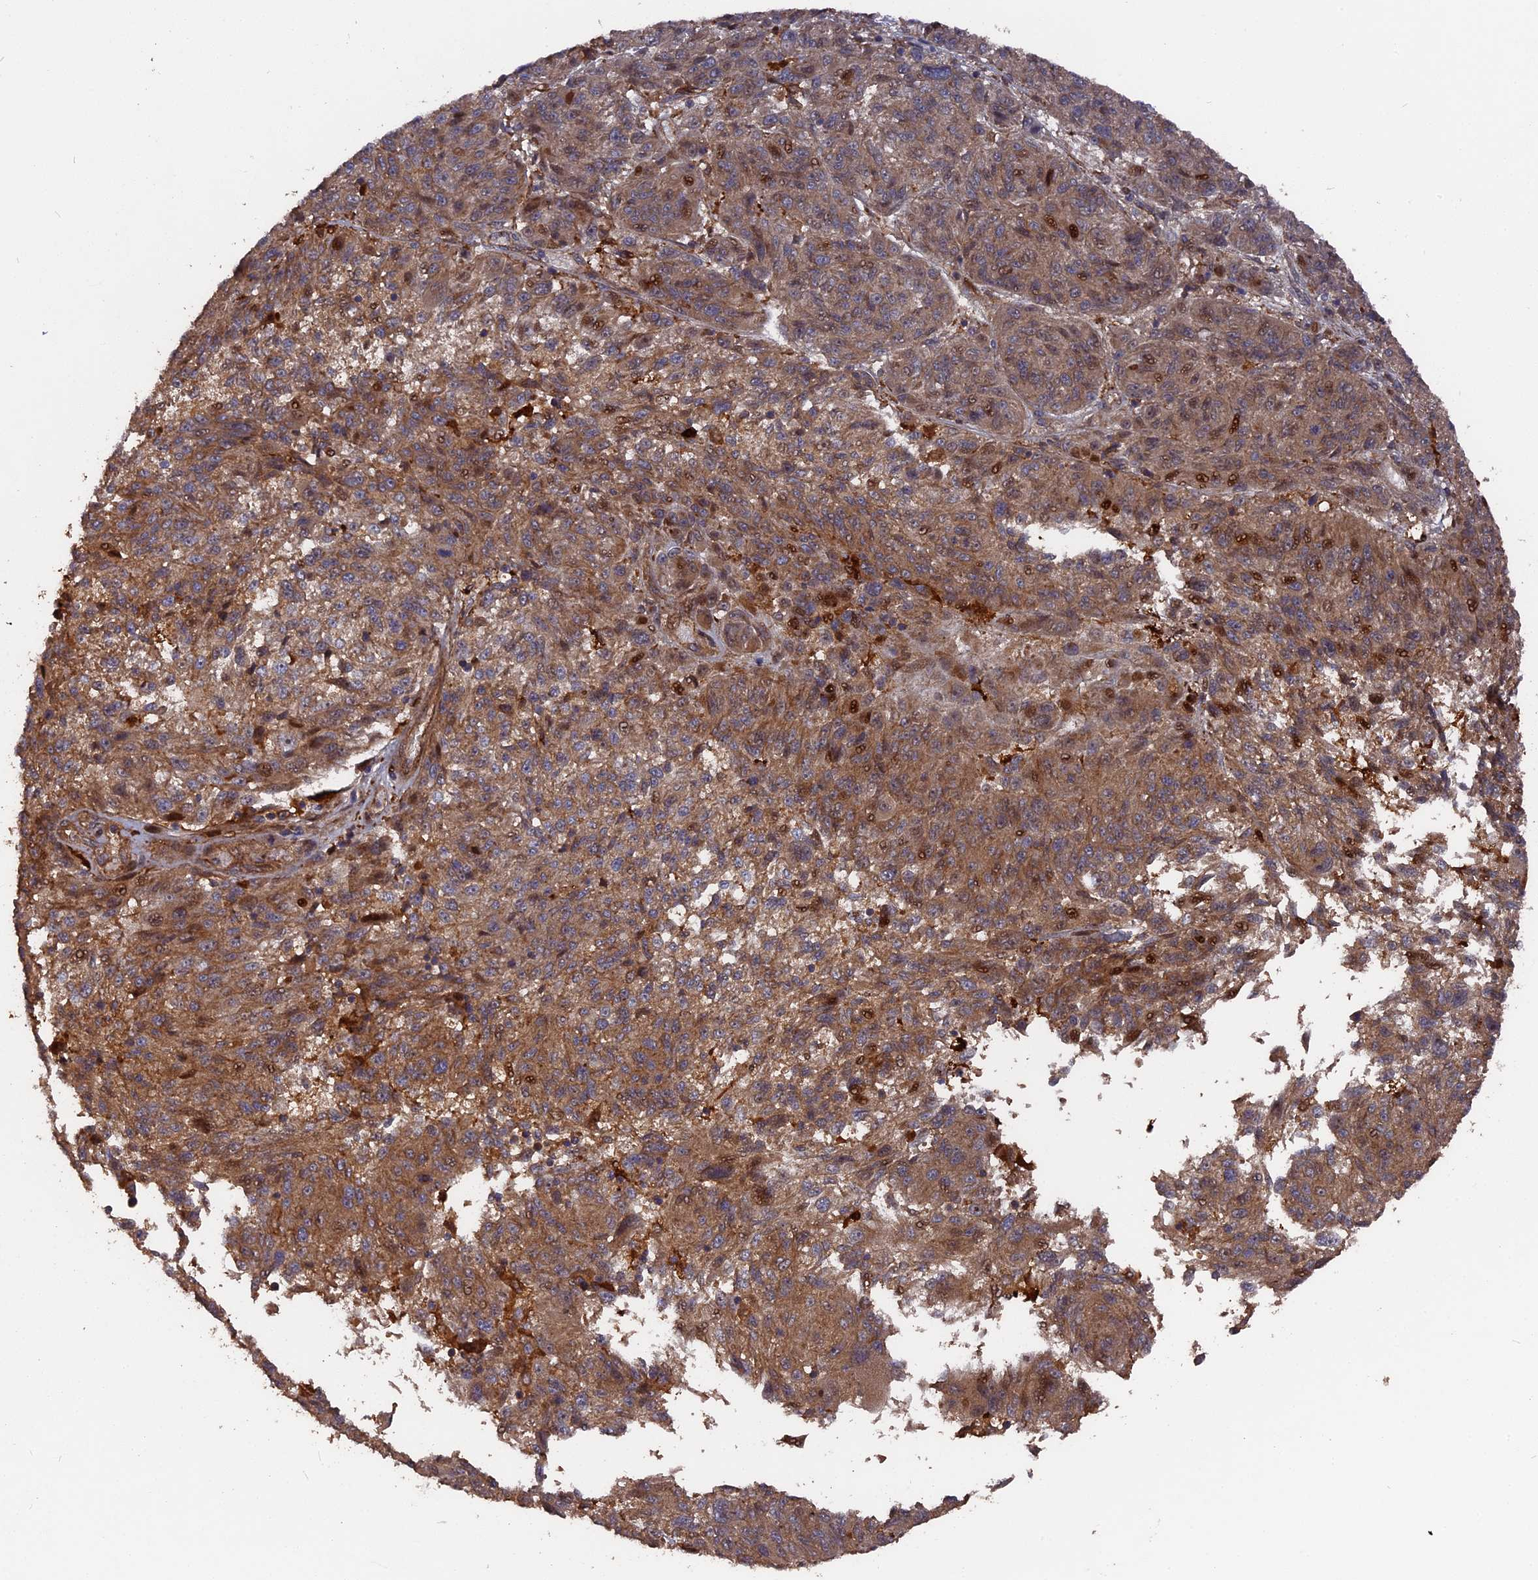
{"staining": {"intensity": "moderate", "quantity": ">75%", "location": "cytoplasmic/membranous"}, "tissue": "melanoma", "cell_type": "Tumor cells", "image_type": "cancer", "snomed": [{"axis": "morphology", "description": "Malignant melanoma, NOS"}, {"axis": "topography", "description": "Skin"}], "caption": "Immunohistochemical staining of malignant melanoma exhibits medium levels of moderate cytoplasmic/membranous staining in approximately >75% of tumor cells. (Stains: DAB in brown, nuclei in blue, Microscopy: brightfield microscopy at high magnification).", "gene": "DEF8", "patient": {"sex": "male", "age": 53}}